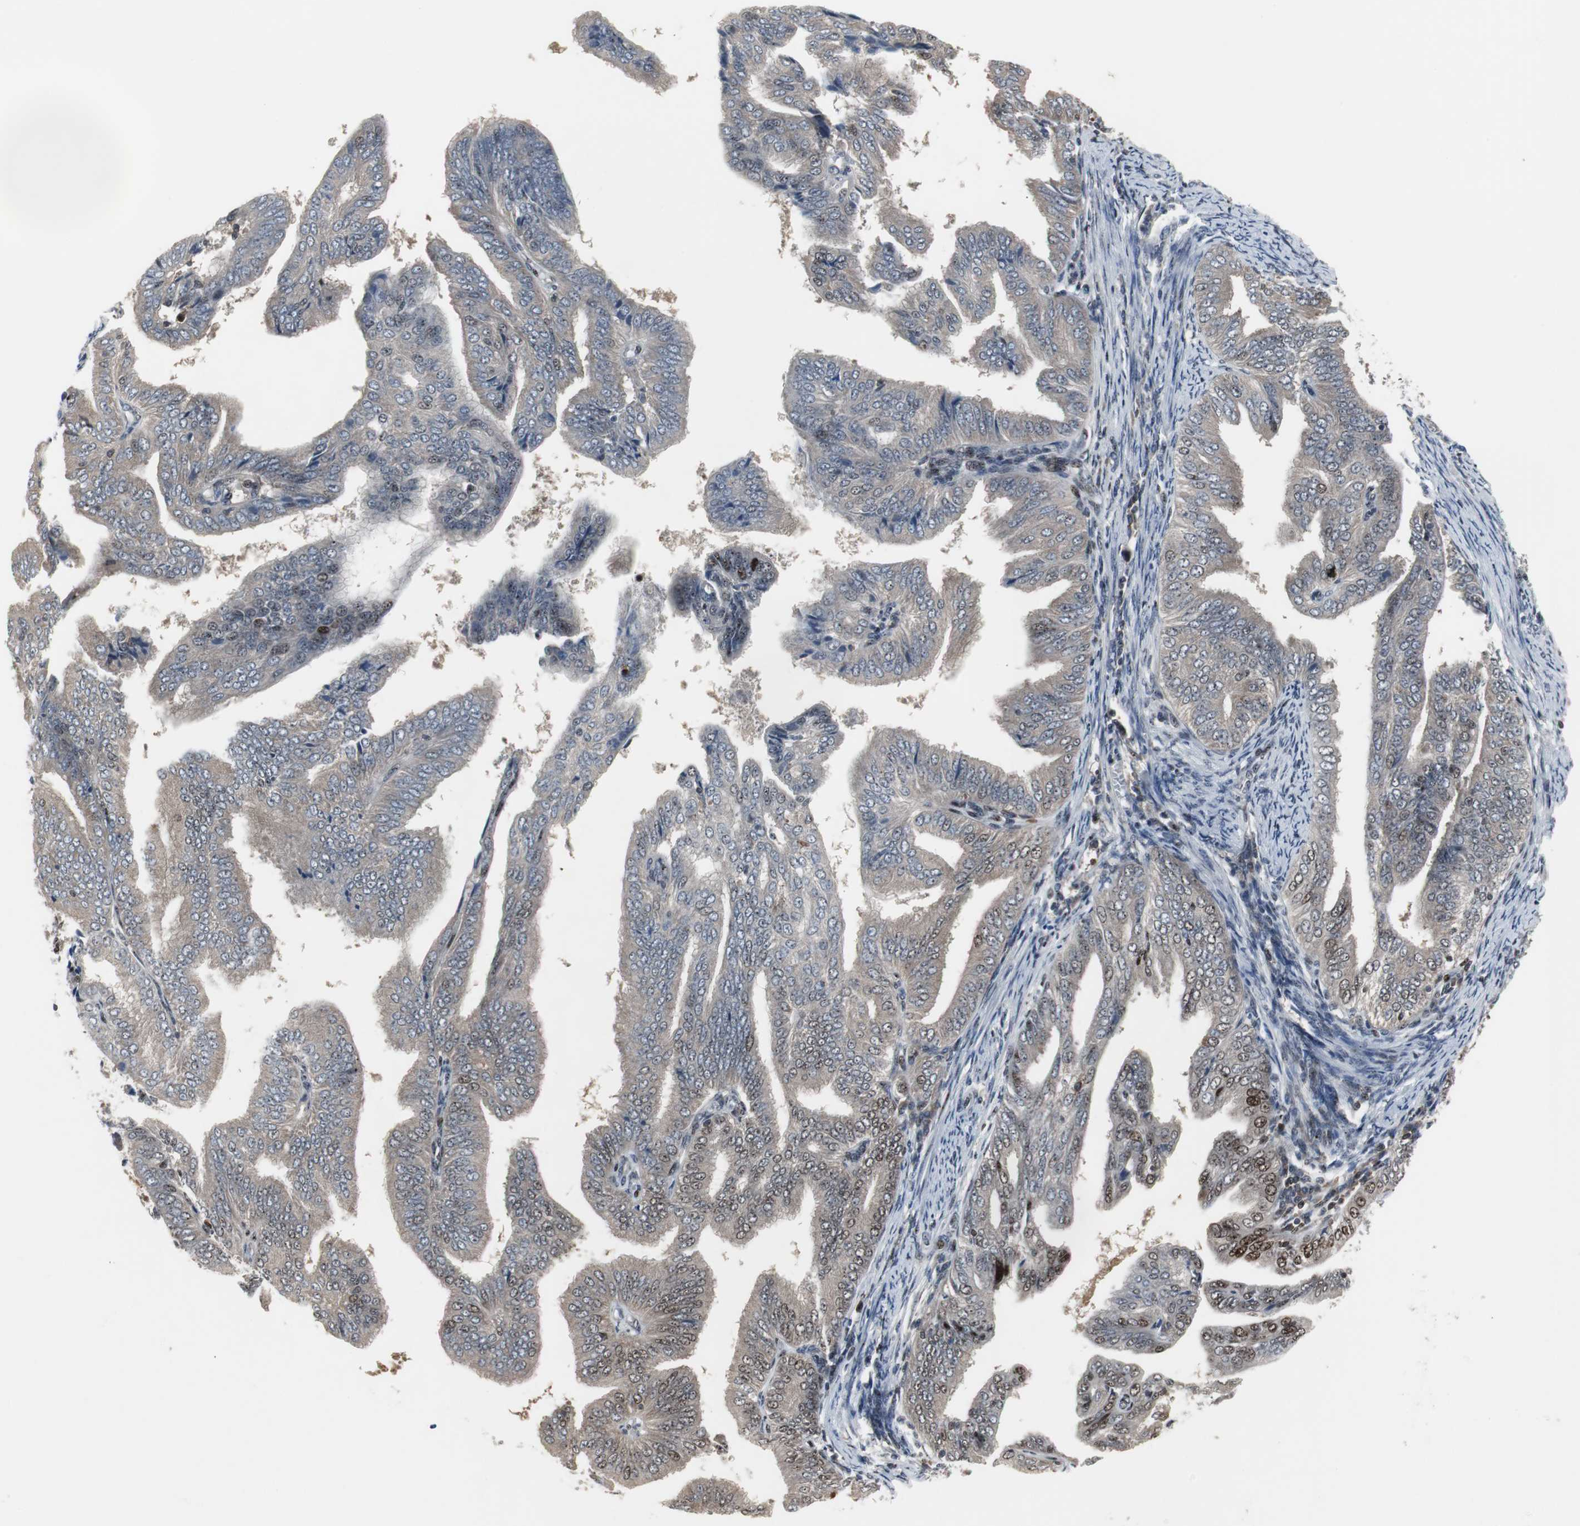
{"staining": {"intensity": "weak", "quantity": "25%-75%", "location": "cytoplasmic/membranous"}, "tissue": "endometrial cancer", "cell_type": "Tumor cells", "image_type": "cancer", "snomed": [{"axis": "morphology", "description": "Adenocarcinoma, NOS"}, {"axis": "topography", "description": "Endometrium"}], "caption": "IHC micrograph of neoplastic tissue: human endometrial adenocarcinoma stained using IHC shows low levels of weak protein expression localized specifically in the cytoplasmic/membranous of tumor cells, appearing as a cytoplasmic/membranous brown color.", "gene": "GRK2", "patient": {"sex": "female", "age": 58}}